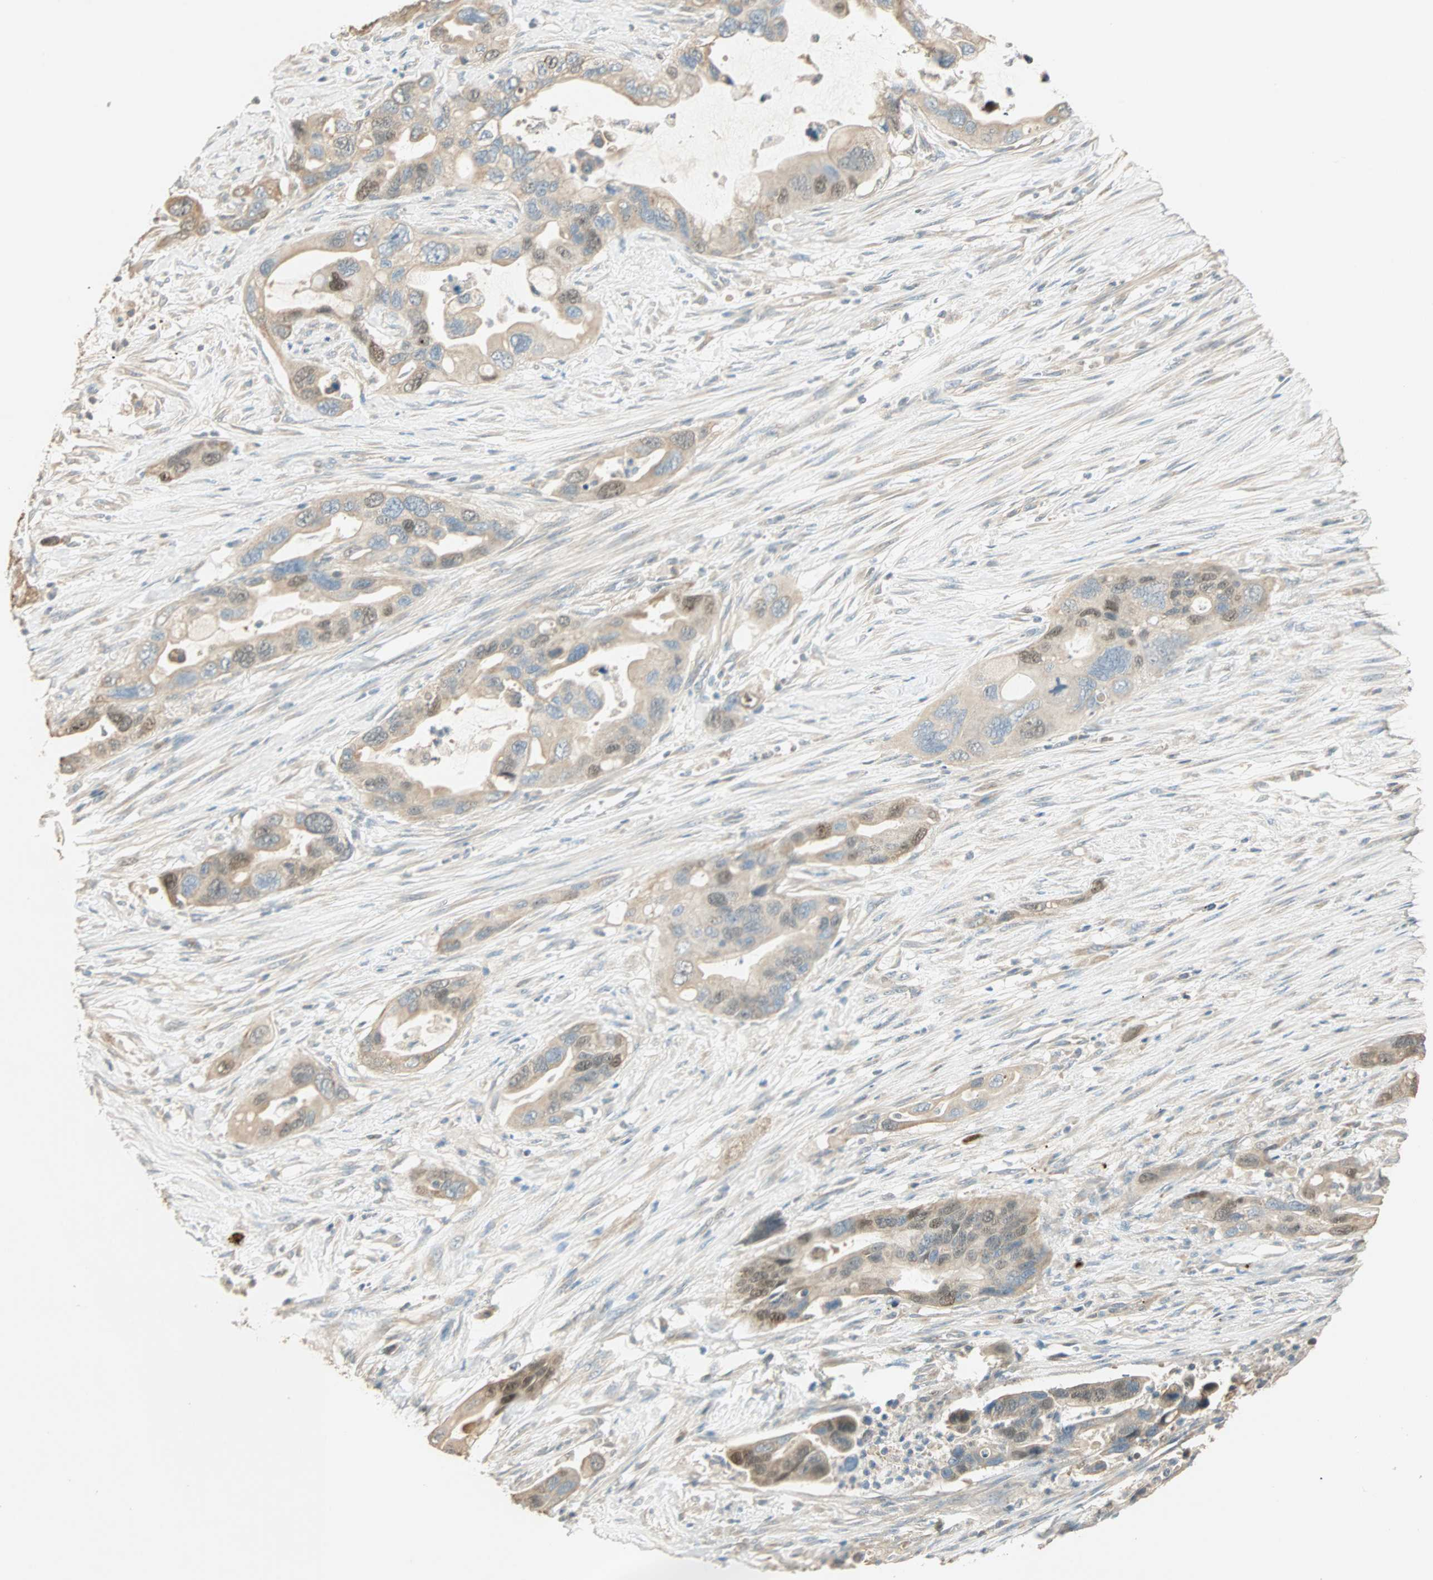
{"staining": {"intensity": "weak", "quantity": "25%-75%", "location": "cytoplasmic/membranous,nuclear"}, "tissue": "pancreatic cancer", "cell_type": "Tumor cells", "image_type": "cancer", "snomed": [{"axis": "morphology", "description": "Adenocarcinoma, NOS"}, {"axis": "topography", "description": "Pancreas"}], "caption": "Immunohistochemistry histopathology image of pancreatic adenocarcinoma stained for a protein (brown), which reveals low levels of weak cytoplasmic/membranous and nuclear positivity in about 25%-75% of tumor cells.", "gene": "RAD18", "patient": {"sex": "female", "age": 71}}